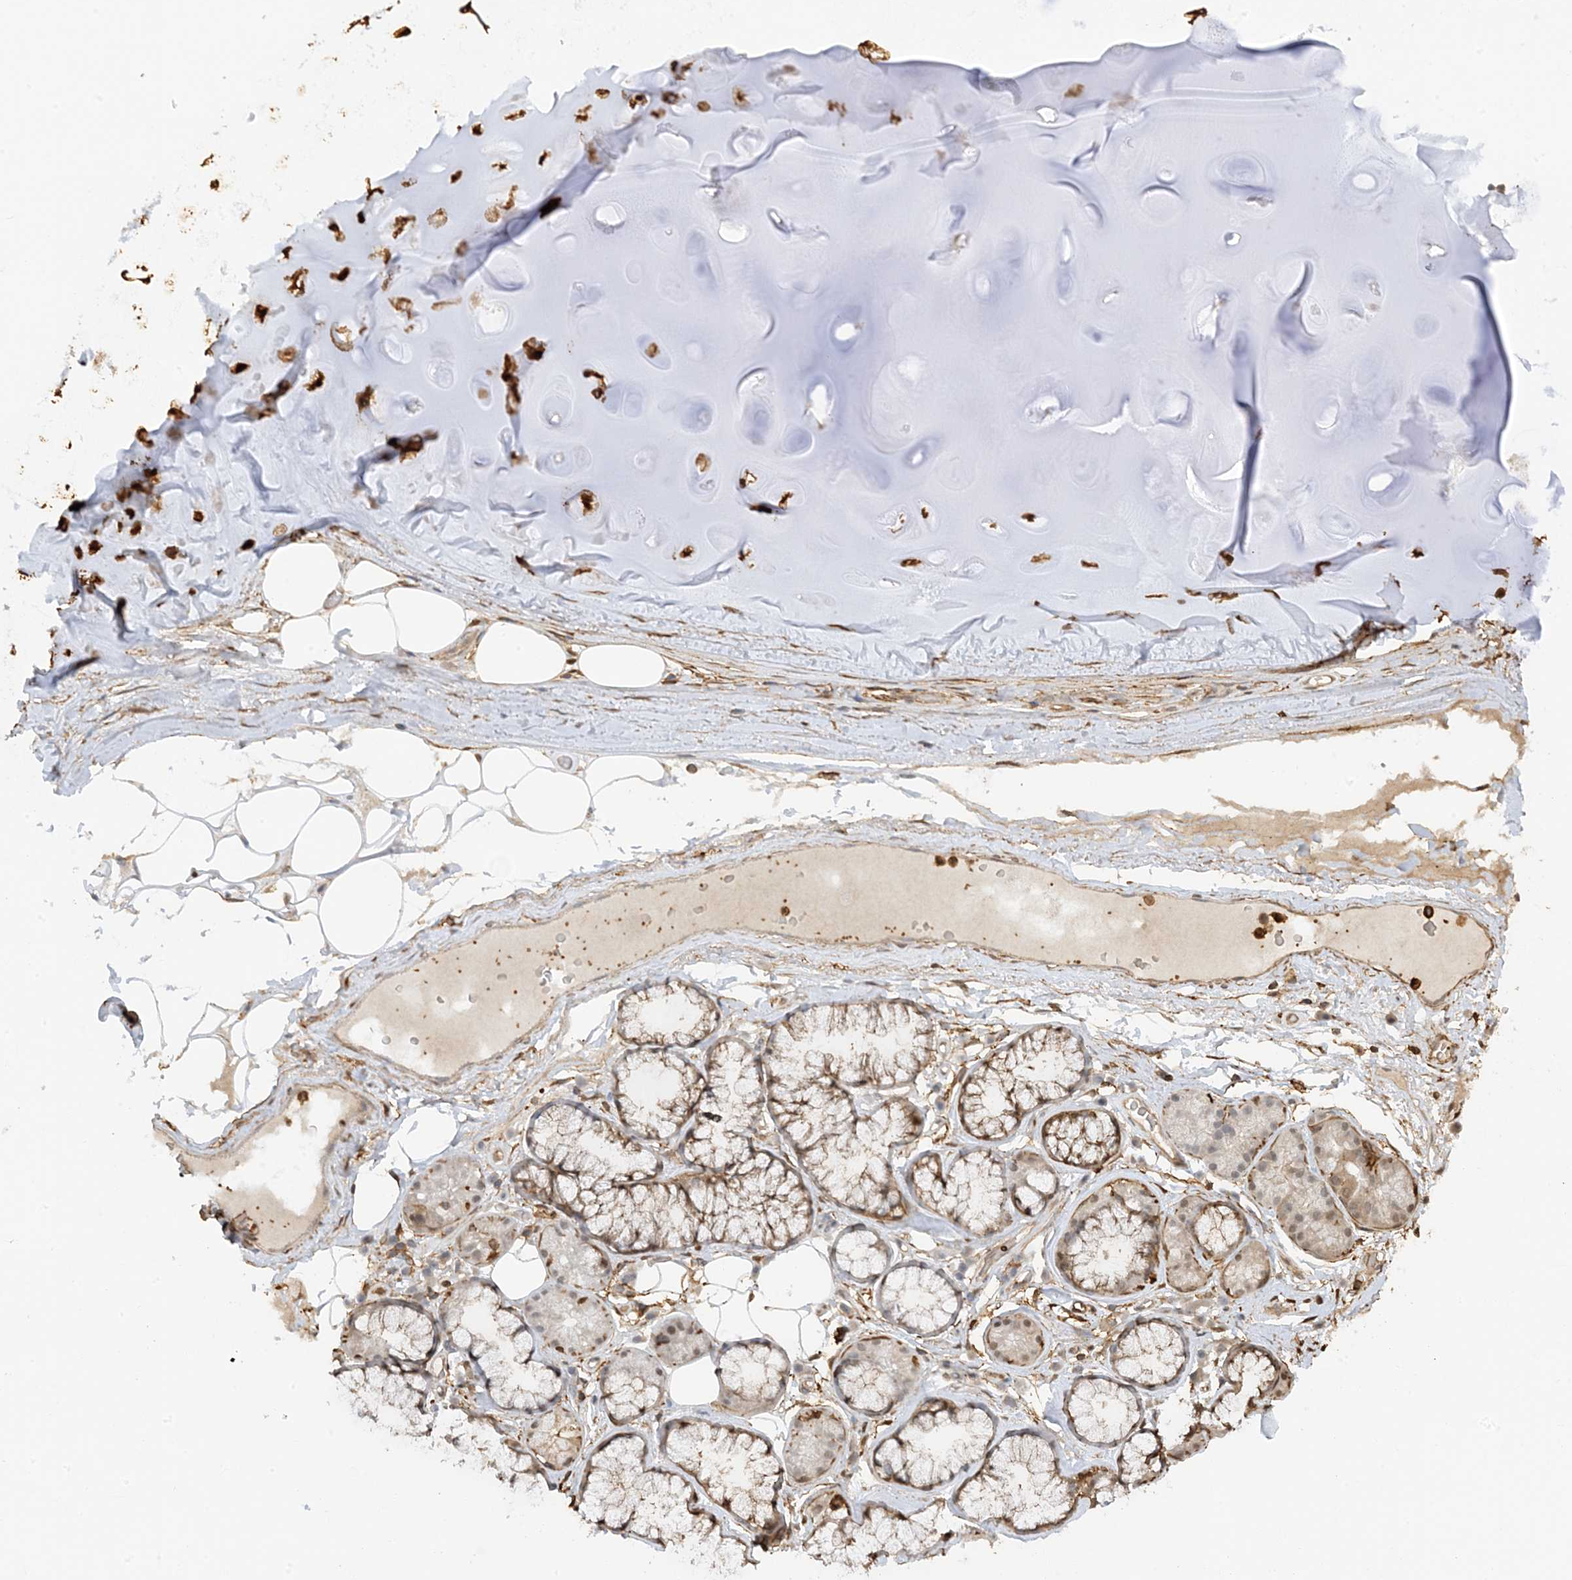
{"staining": {"intensity": "weak", "quantity": ">75%", "location": "cytoplasmic/membranous"}, "tissue": "adipose tissue", "cell_type": "Adipocytes", "image_type": "normal", "snomed": [{"axis": "morphology", "description": "Normal tissue, NOS"}, {"axis": "topography", "description": "Cartilage tissue"}], "caption": "Protein staining exhibits weak cytoplasmic/membranous positivity in approximately >75% of adipocytes in unremarkable adipose tissue. Nuclei are stained in blue.", "gene": "PHACTR2", "patient": {"sex": "female", "age": 63}}